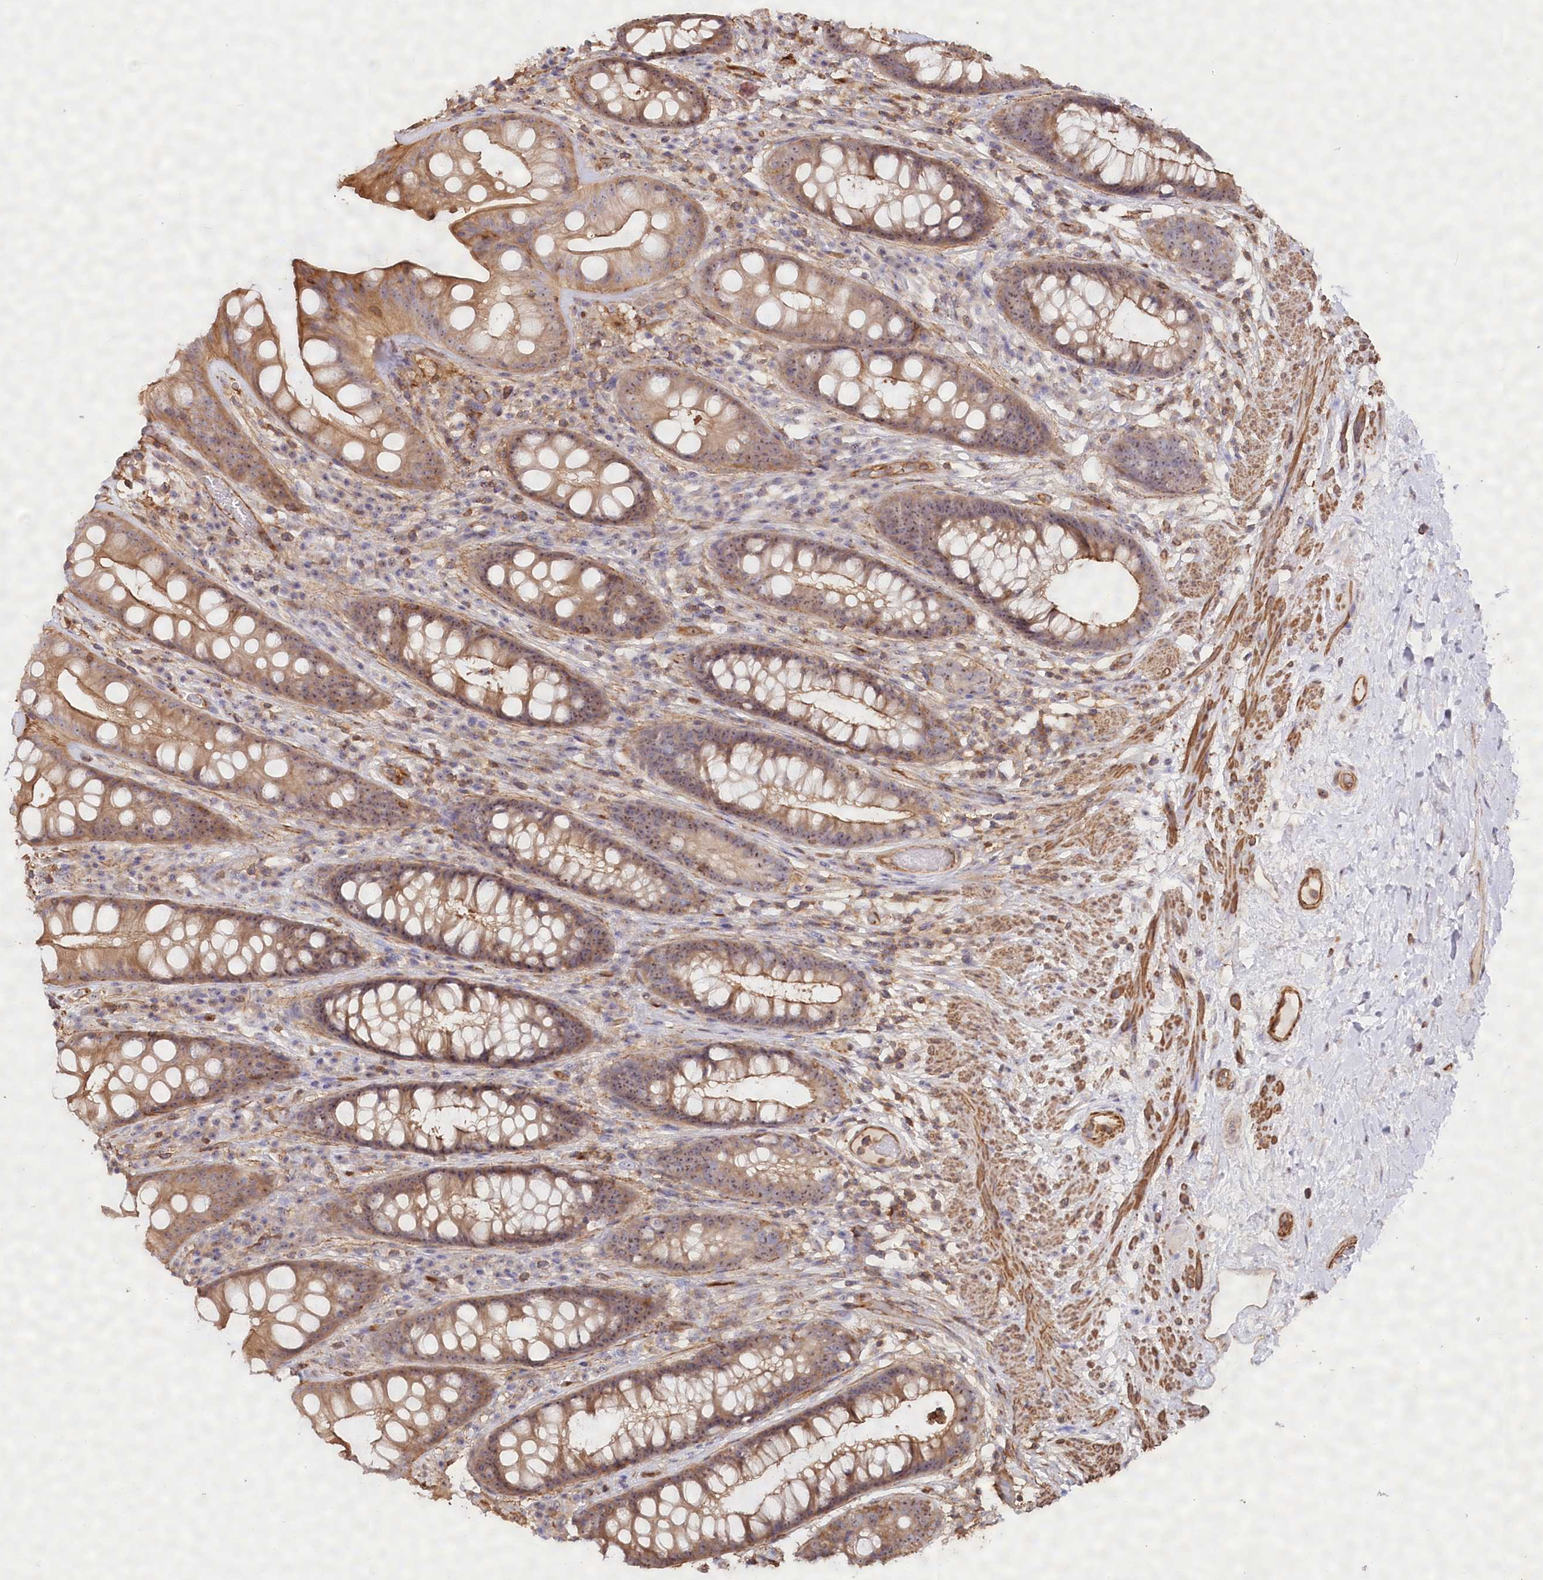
{"staining": {"intensity": "moderate", "quantity": ">75%", "location": "cytoplasmic/membranous,nuclear"}, "tissue": "rectum", "cell_type": "Glandular cells", "image_type": "normal", "snomed": [{"axis": "morphology", "description": "Normal tissue, NOS"}, {"axis": "topography", "description": "Rectum"}], "caption": "Rectum stained with DAB immunohistochemistry (IHC) shows medium levels of moderate cytoplasmic/membranous,nuclear positivity in approximately >75% of glandular cells.", "gene": "WDR36", "patient": {"sex": "male", "age": 74}}